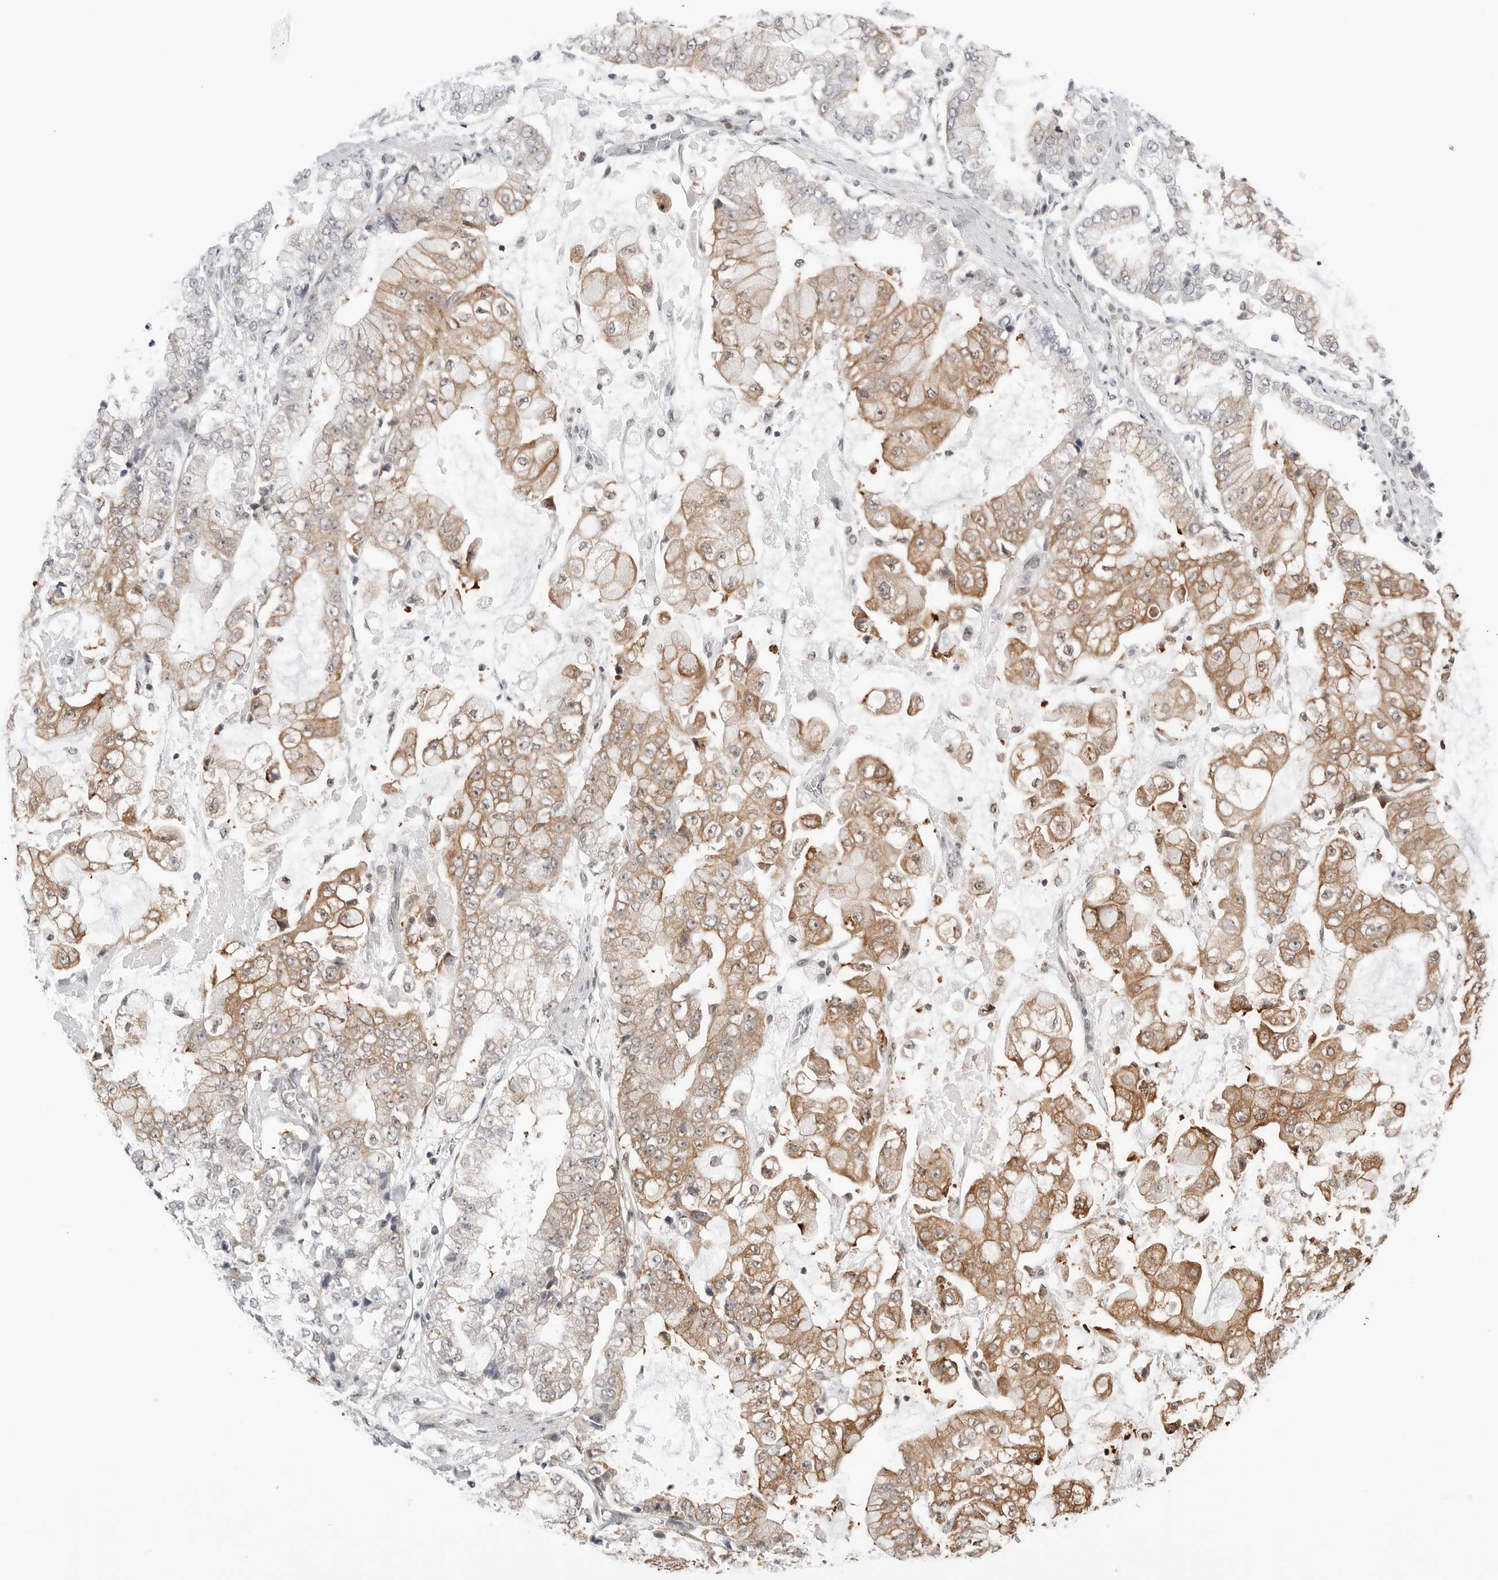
{"staining": {"intensity": "moderate", "quantity": ">75%", "location": "cytoplasmic/membranous"}, "tissue": "stomach cancer", "cell_type": "Tumor cells", "image_type": "cancer", "snomed": [{"axis": "morphology", "description": "Adenocarcinoma, NOS"}, {"axis": "topography", "description": "Stomach"}], "caption": "Moderate cytoplasmic/membranous positivity is appreciated in about >75% of tumor cells in stomach cancer (adenocarcinoma).", "gene": "C1orf162", "patient": {"sex": "male", "age": 76}}